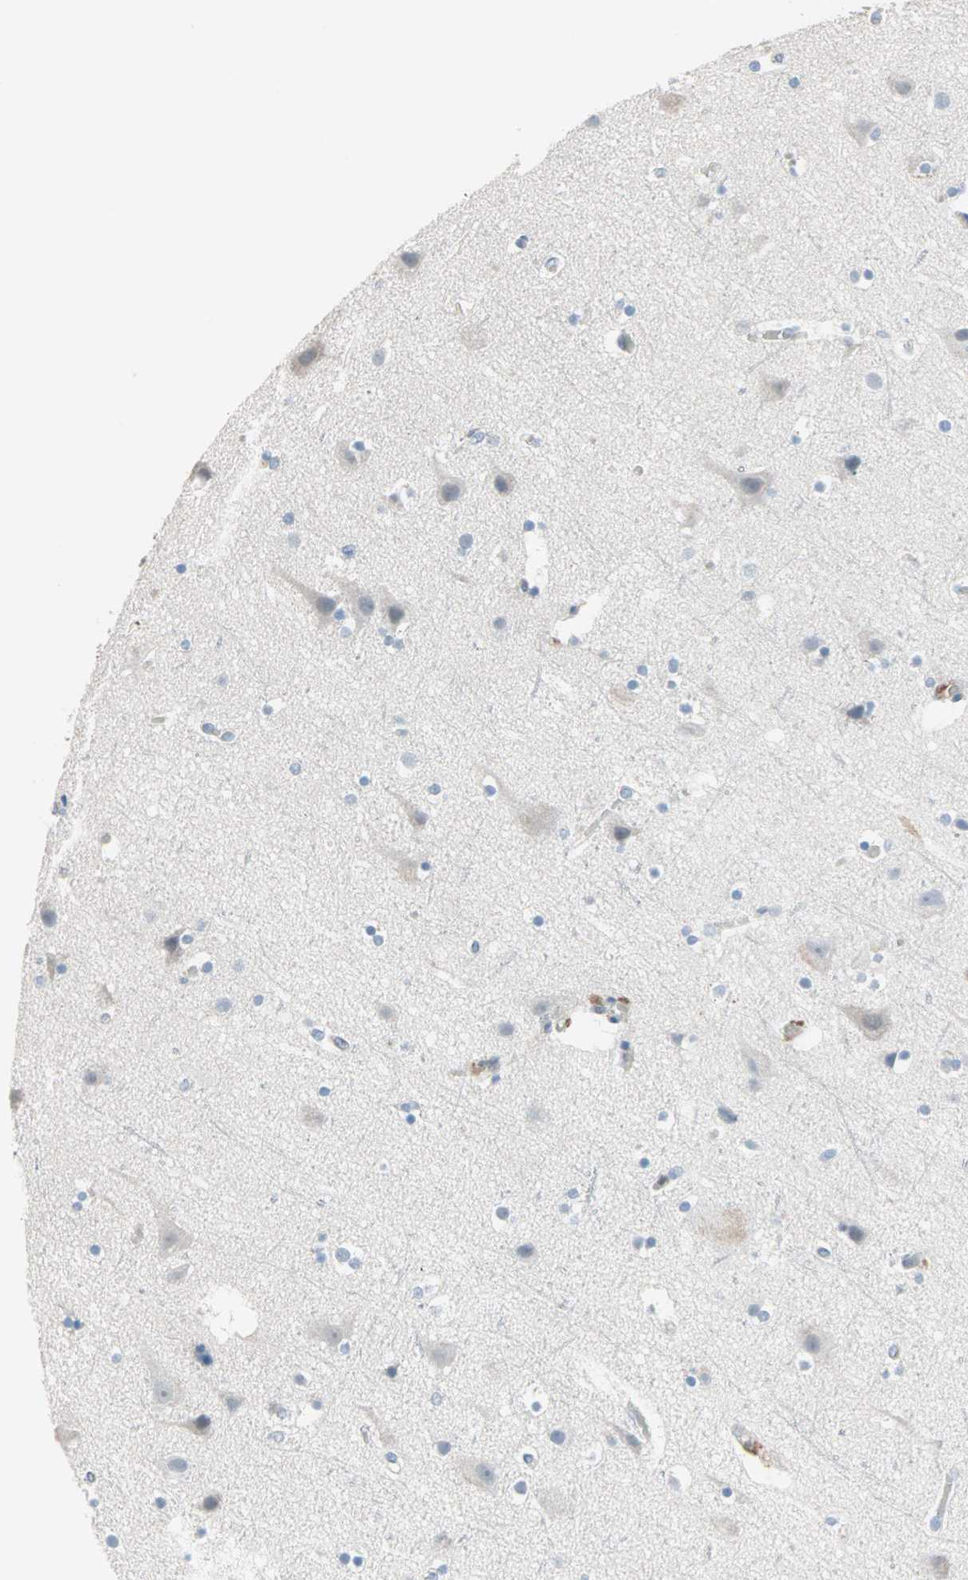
{"staining": {"intensity": "negative", "quantity": "none", "location": "none"}, "tissue": "cerebral cortex", "cell_type": "Endothelial cells", "image_type": "normal", "snomed": [{"axis": "morphology", "description": "Normal tissue, NOS"}, {"axis": "topography", "description": "Cerebral cortex"}], "caption": "IHC micrograph of normal human cerebral cortex stained for a protein (brown), which exhibits no expression in endothelial cells. (Brightfield microscopy of DAB immunohistochemistry at high magnification).", "gene": "CAND2", "patient": {"sex": "male", "age": 45}}